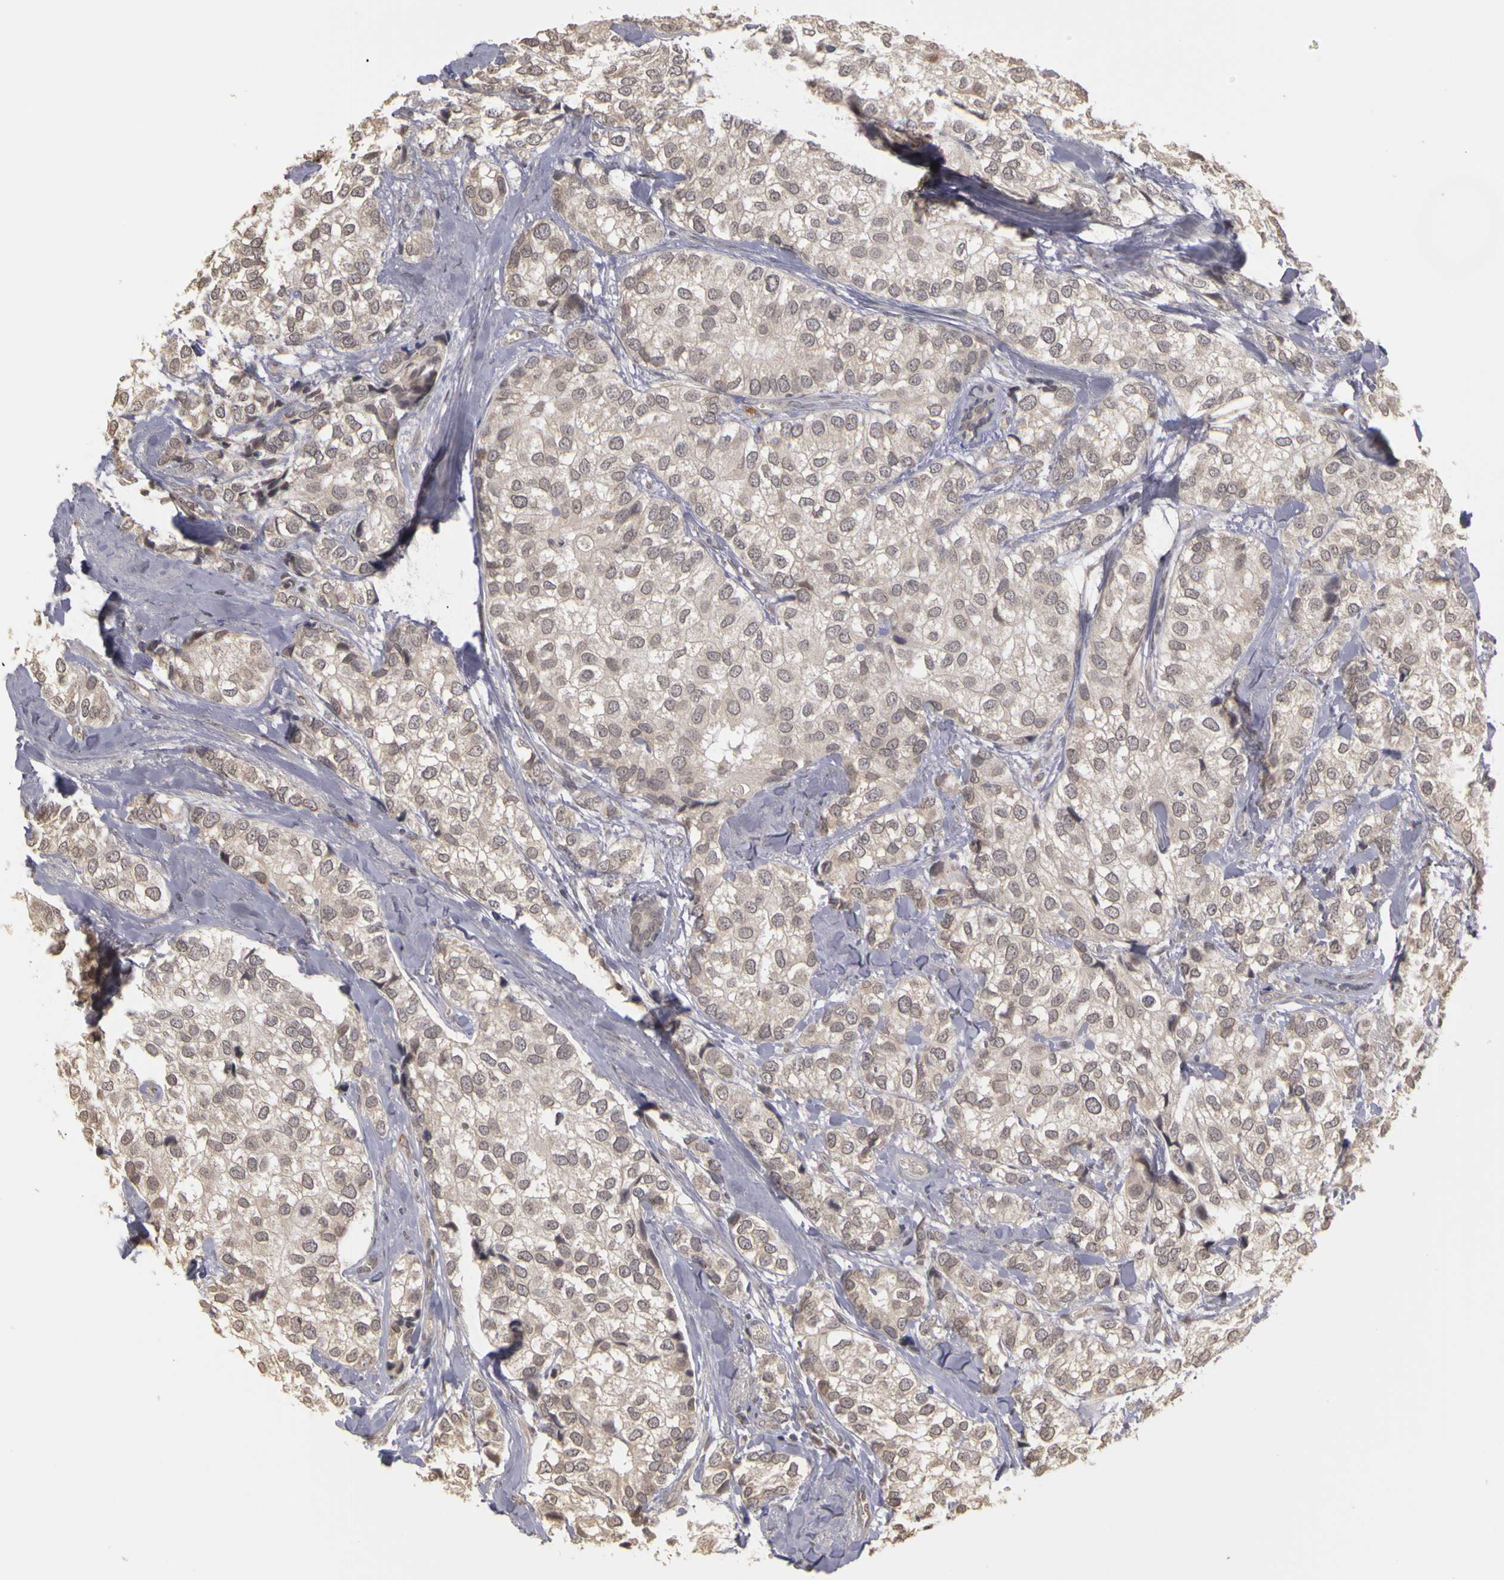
{"staining": {"intensity": "weak", "quantity": "25%-75%", "location": "cytoplasmic/membranous"}, "tissue": "breast cancer", "cell_type": "Tumor cells", "image_type": "cancer", "snomed": [{"axis": "morphology", "description": "Duct carcinoma"}, {"axis": "topography", "description": "Breast"}], "caption": "Breast invasive ductal carcinoma tissue exhibits weak cytoplasmic/membranous positivity in about 25%-75% of tumor cells, visualized by immunohistochemistry.", "gene": "FRMD7", "patient": {"sex": "female", "age": 68}}